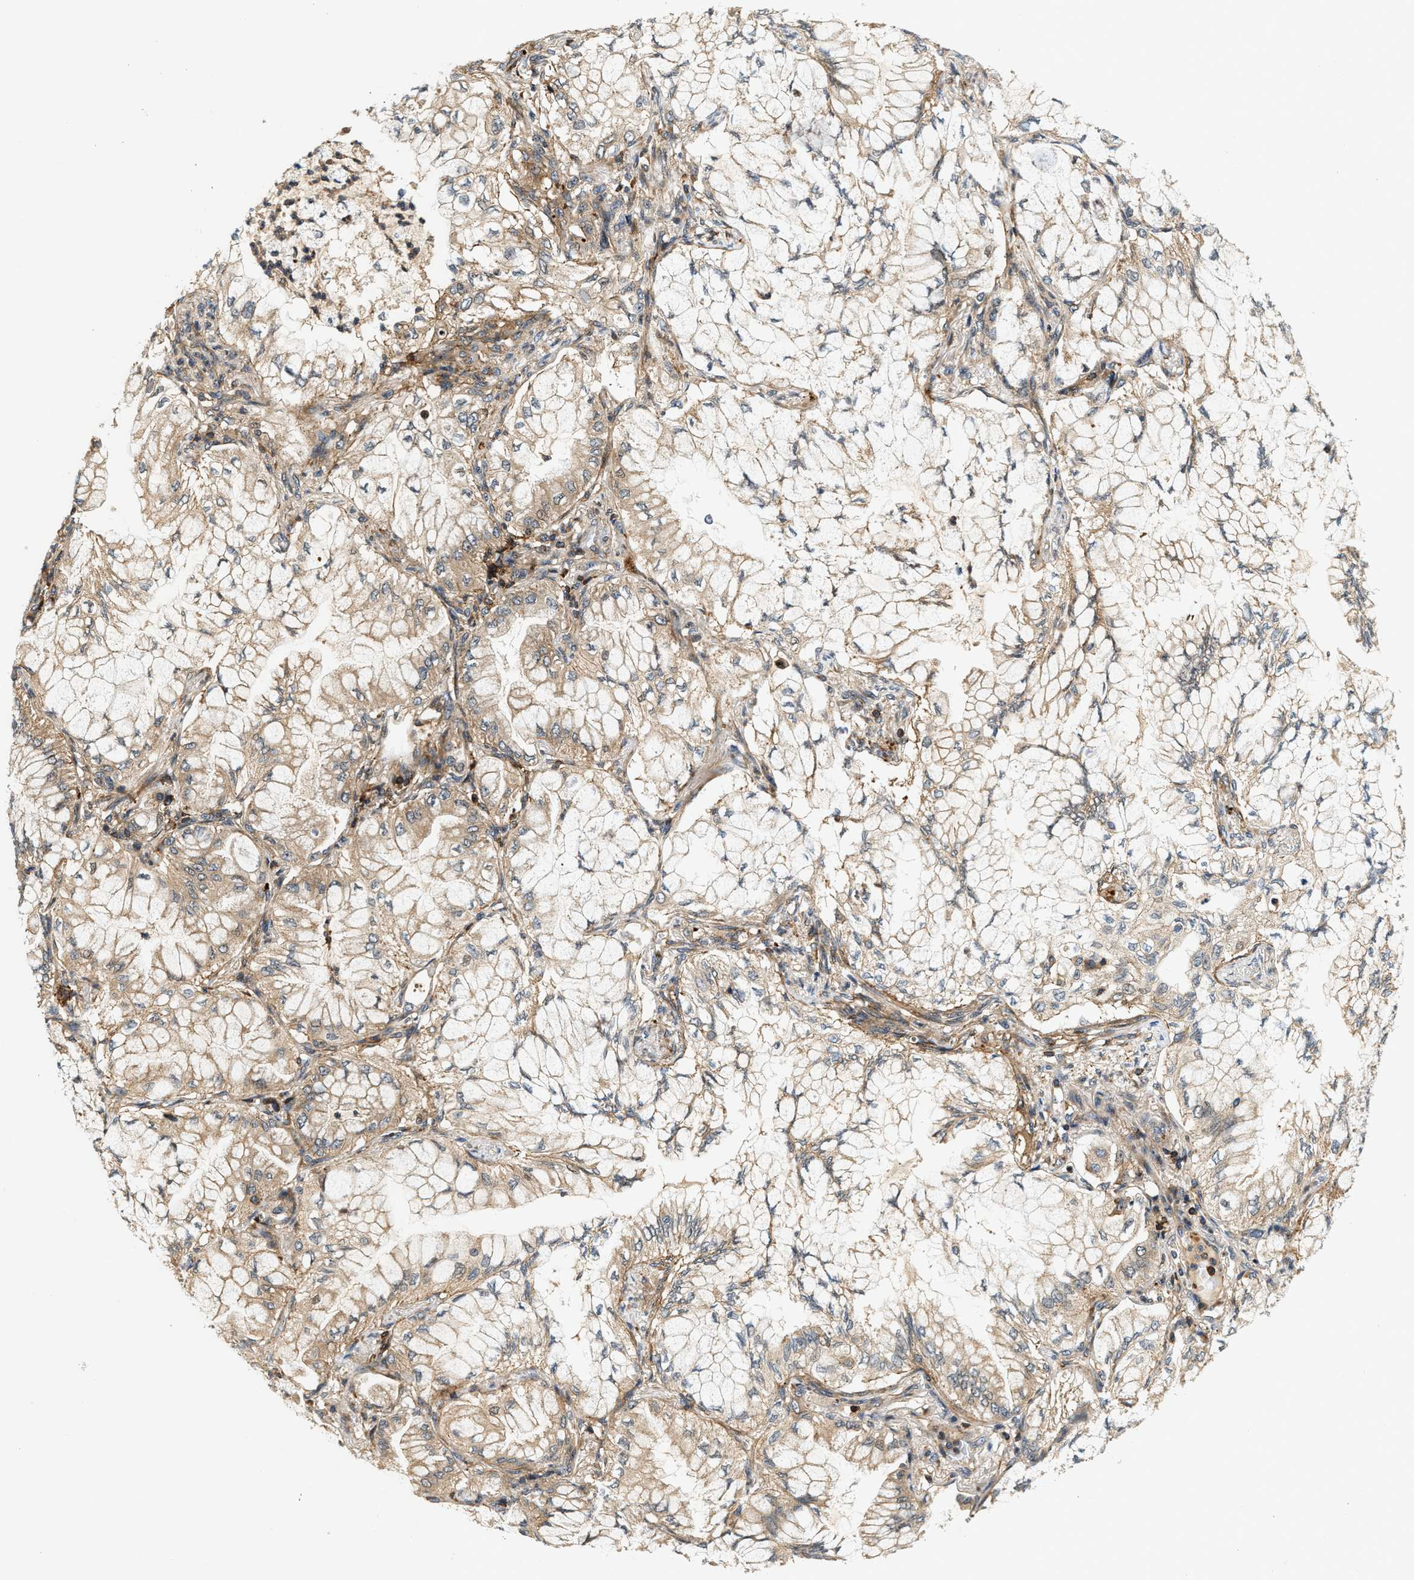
{"staining": {"intensity": "moderate", "quantity": ">75%", "location": "cytoplasmic/membranous"}, "tissue": "lung cancer", "cell_type": "Tumor cells", "image_type": "cancer", "snomed": [{"axis": "morphology", "description": "Adenocarcinoma, NOS"}, {"axis": "topography", "description": "Lung"}], "caption": "Immunohistochemistry of adenocarcinoma (lung) displays medium levels of moderate cytoplasmic/membranous expression in approximately >75% of tumor cells.", "gene": "SAMD9", "patient": {"sex": "female", "age": 70}}